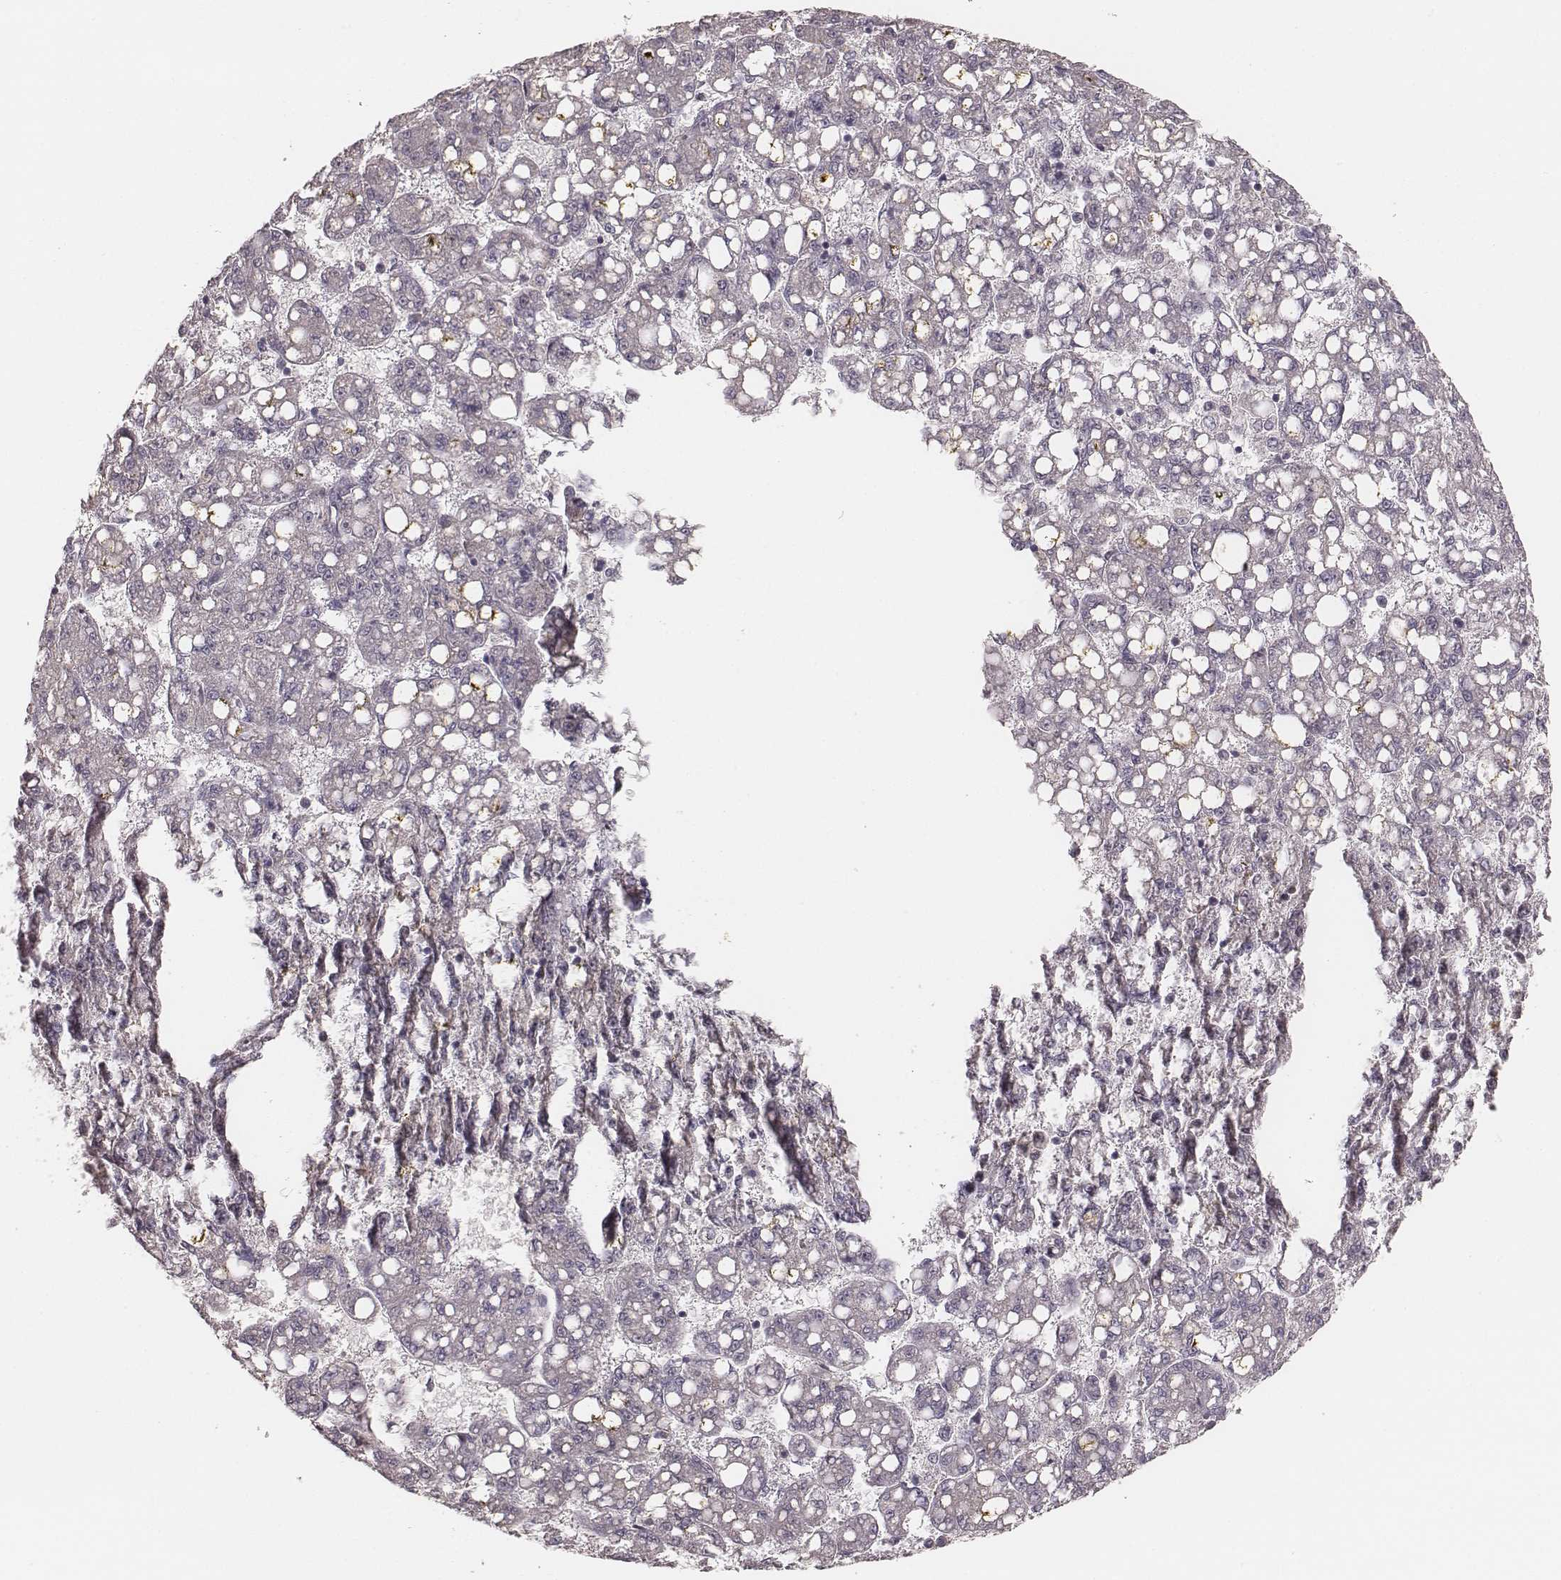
{"staining": {"intensity": "negative", "quantity": "none", "location": "none"}, "tissue": "liver cancer", "cell_type": "Tumor cells", "image_type": "cancer", "snomed": [{"axis": "morphology", "description": "Carcinoma, Hepatocellular, NOS"}, {"axis": "topography", "description": "Liver"}], "caption": "Human liver cancer stained for a protein using immunohistochemistry demonstrates no positivity in tumor cells.", "gene": "LY6K", "patient": {"sex": "female", "age": 65}}